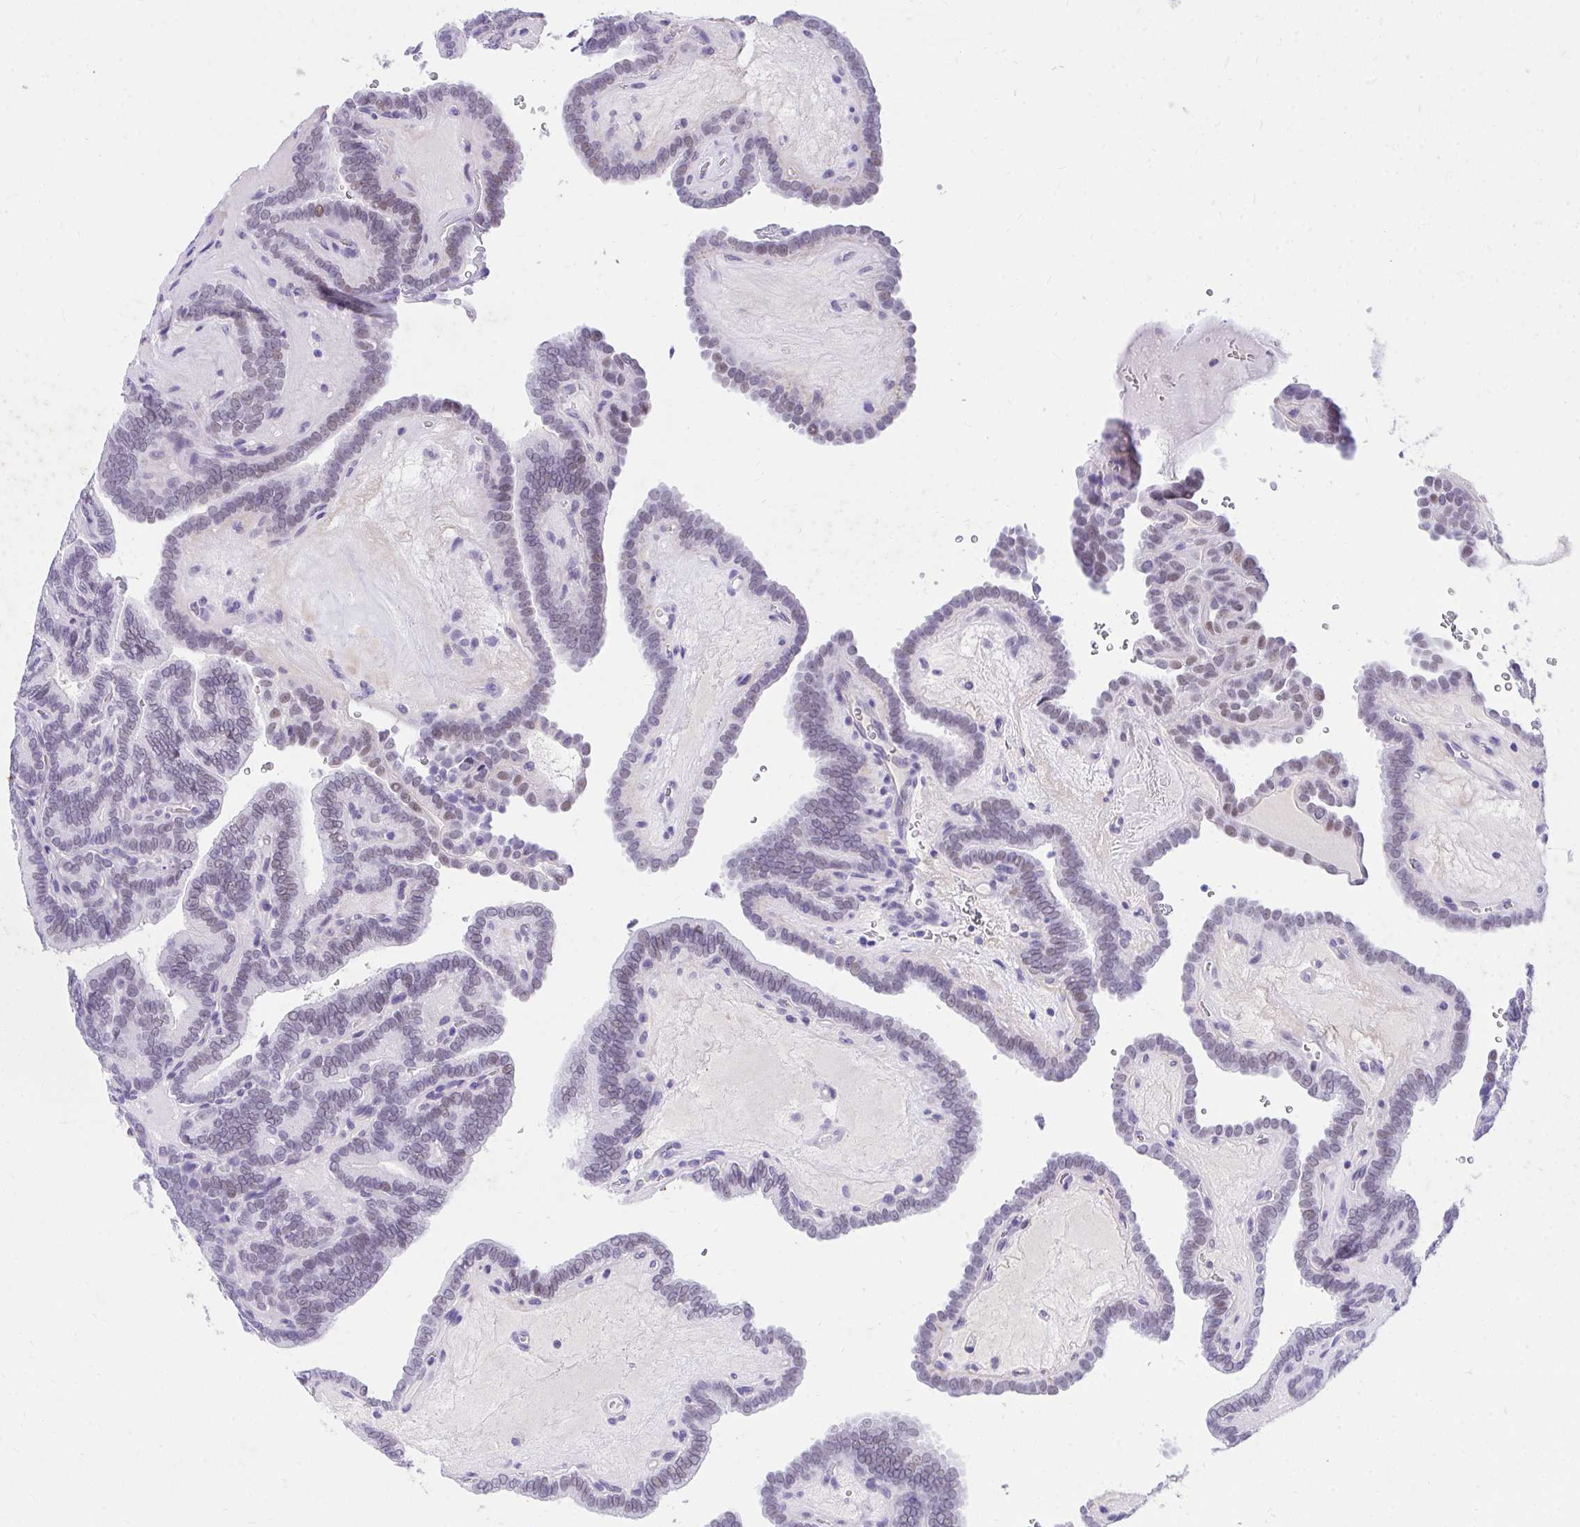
{"staining": {"intensity": "weak", "quantity": "<25%", "location": "nuclear"}, "tissue": "thyroid cancer", "cell_type": "Tumor cells", "image_type": "cancer", "snomed": [{"axis": "morphology", "description": "Papillary adenocarcinoma, NOS"}, {"axis": "topography", "description": "Thyroid gland"}], "caption": "Thyroid cancer stained for a protein using immunohistochemistry demonstrates no positivity tumor cells.", "gene": "KLK1", "patient": {"sex": "female", "age": 21}}